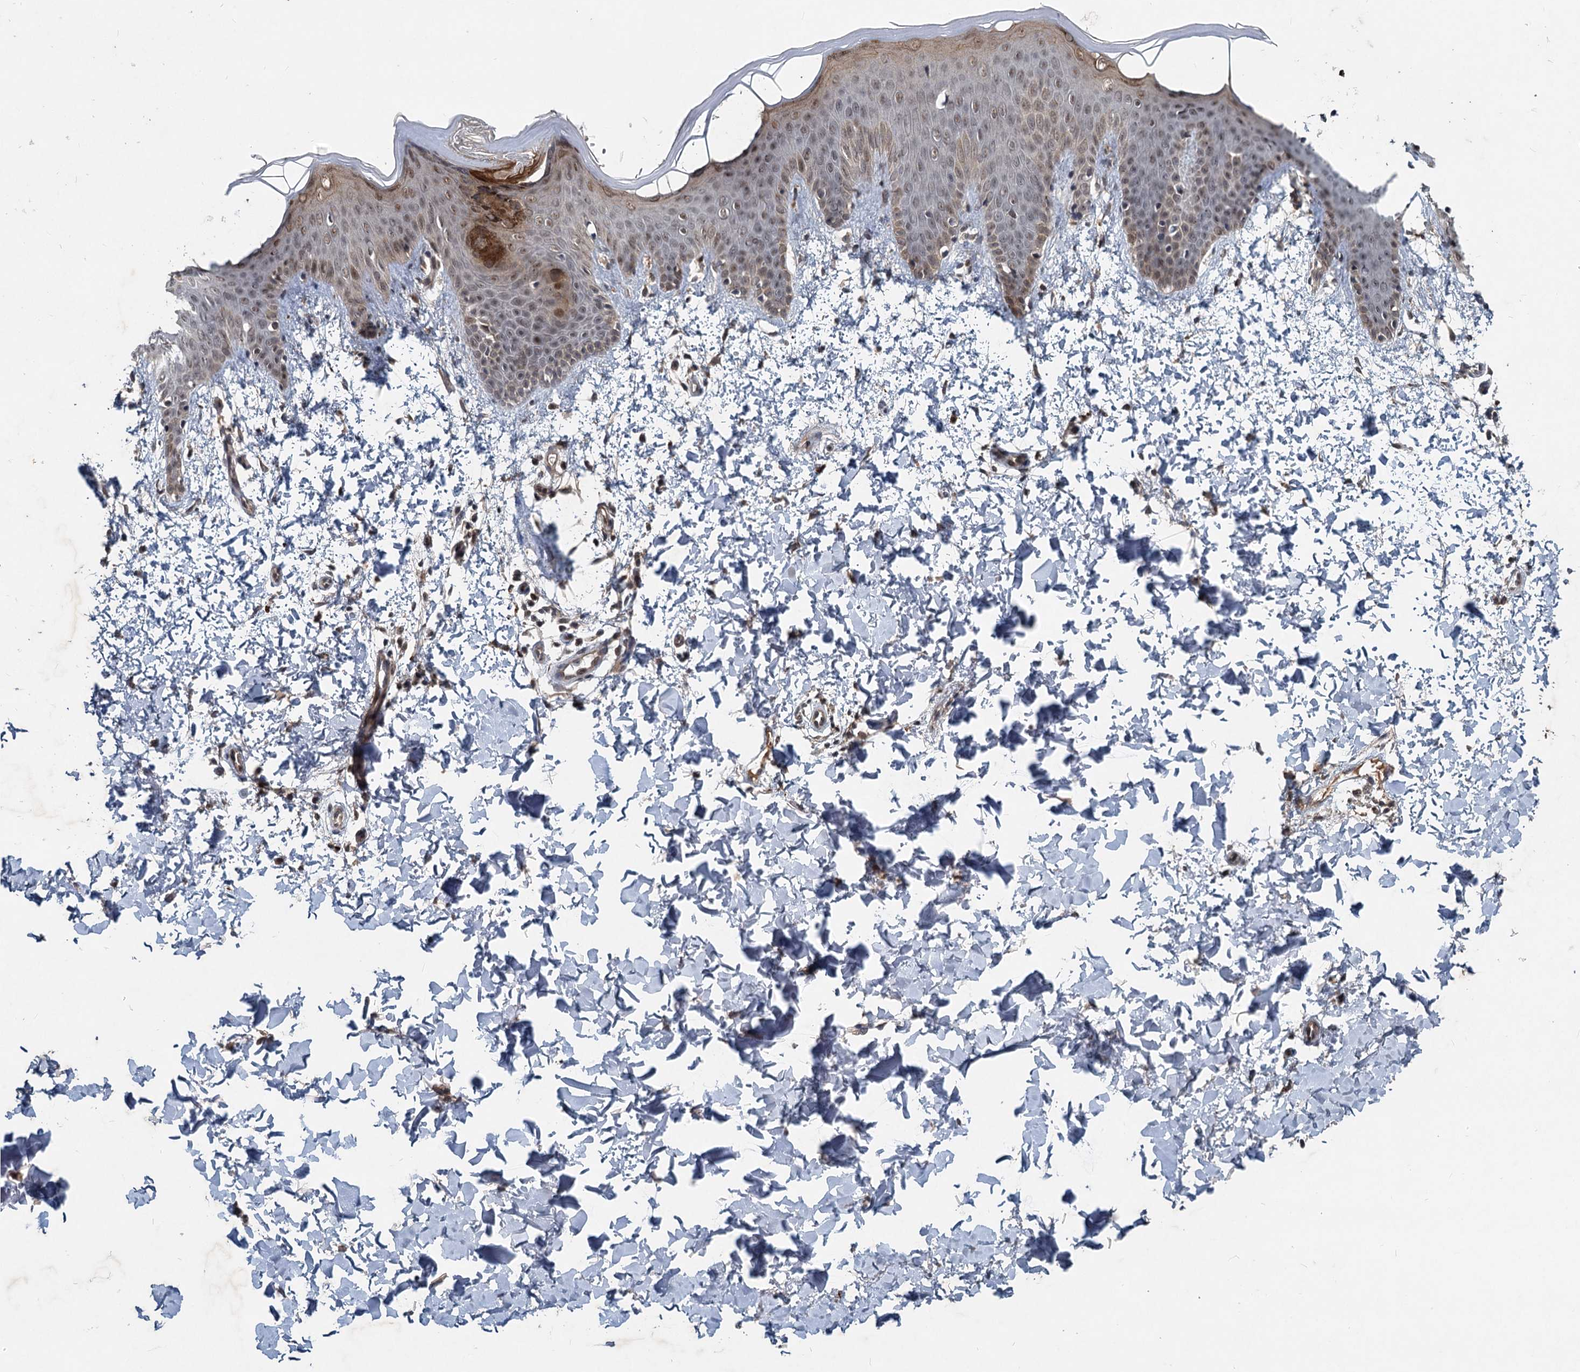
{"staining": {"intensity": "moderate", "quantity": ">75%", "location": "cytoplasmic/membranous,nuclear"}, "tissue": "skin", "cell_type": "Fibroblasts", "image_type": "normal", "snomed": [{"axis": "morphology", "description": "Normal tissue, NOS"}, {"axis": "topography", "description": "Skin"}], "caption": "Moderate cytoplasmic/membranous,nuclear staining is seen in about >75% of fibroblasts in normal skin. (Stains: DAB (3,3'-diaminobenzidine) in brown, nuclei in blue, Microscopy: brightfield microscopy at high magnification).", "gene": "RITA1", "patient": {"sex": "male", "age": 36}}